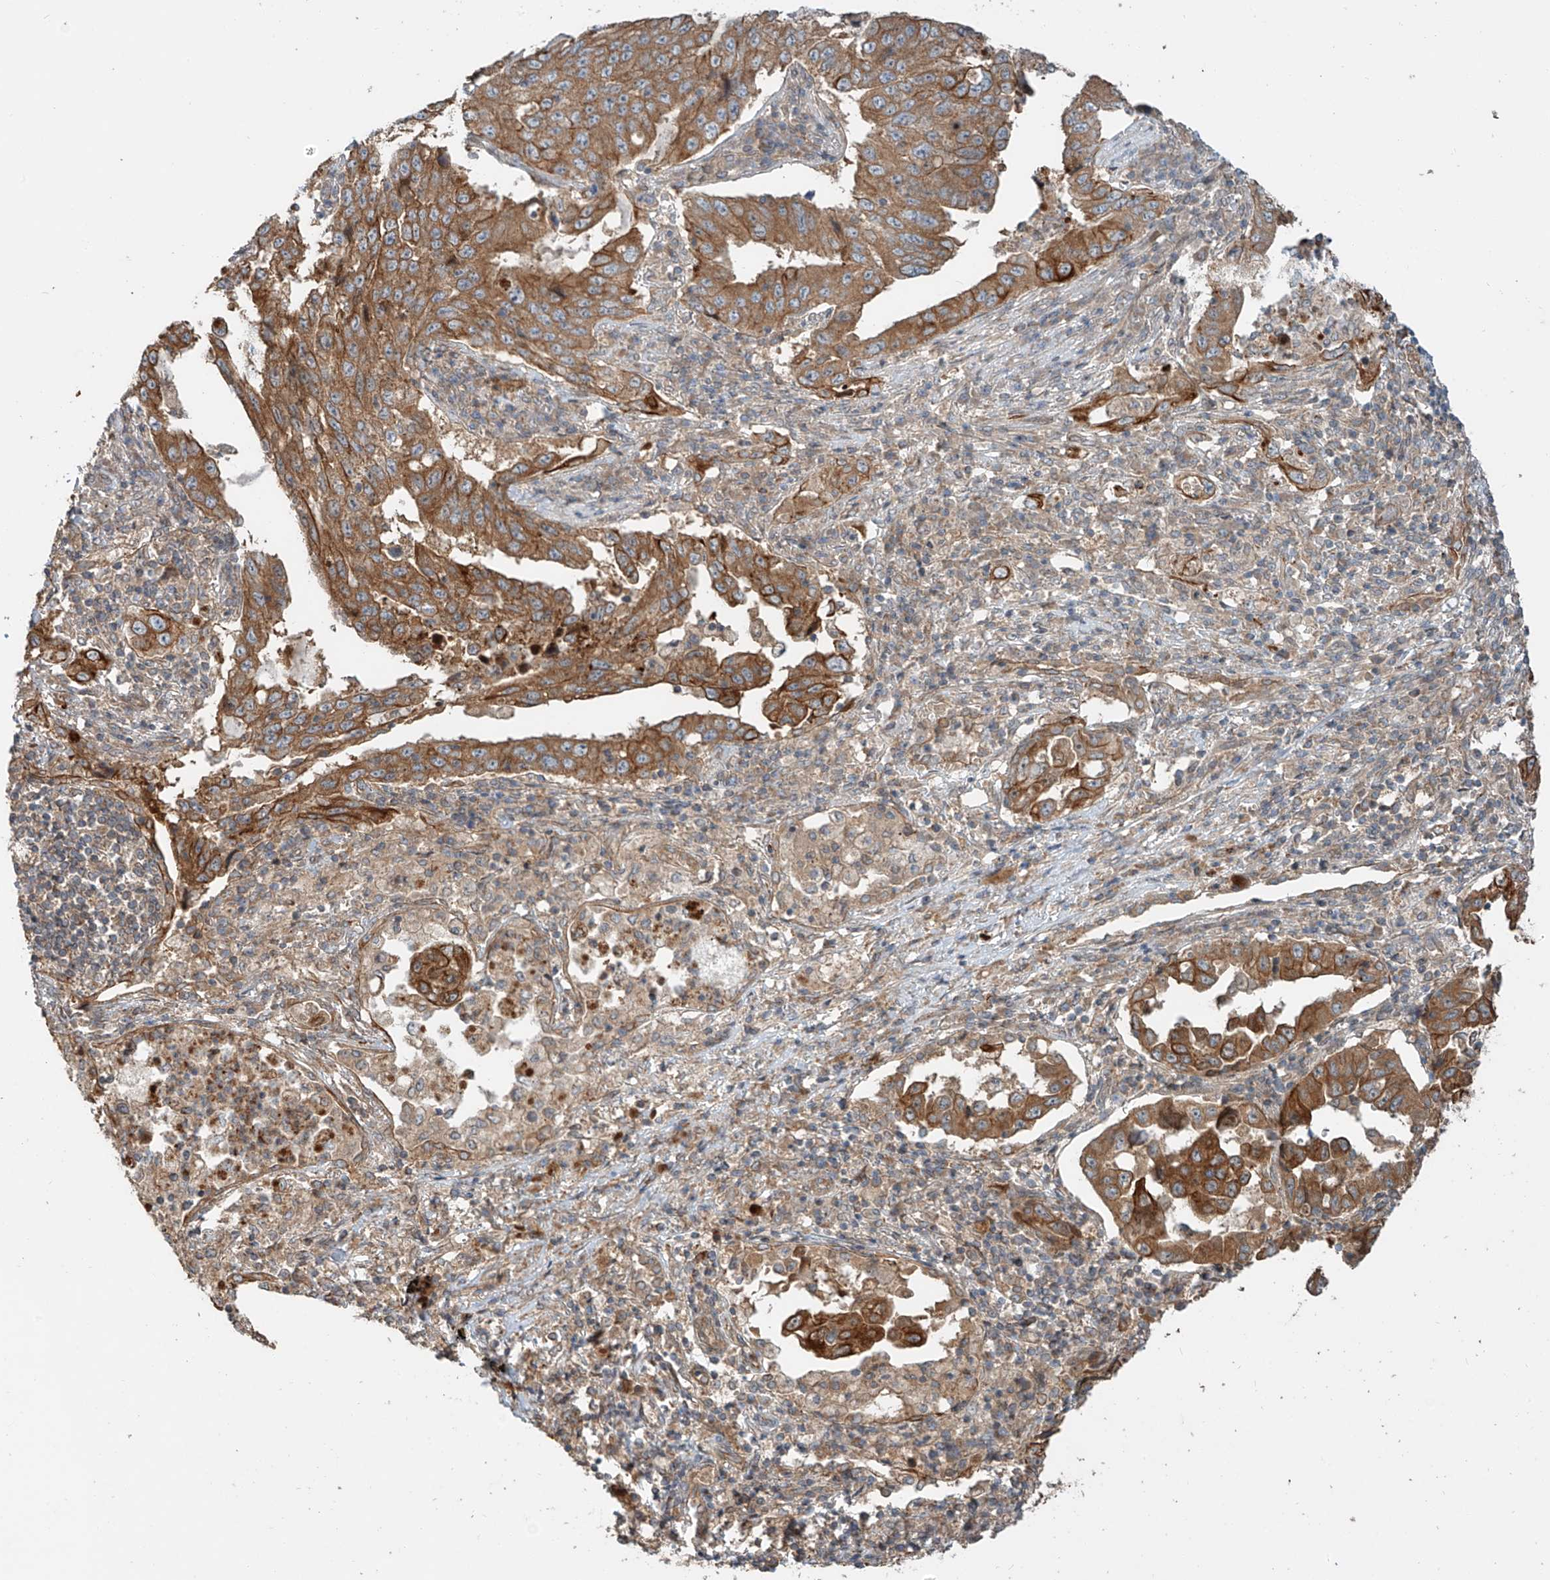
{"staining": {"intensity": "moderate", "quantity": ">75%", "location": "cytoplasmic/membranous"}, "tissue": "lung cancer", "cell_type": "Tumor cells", "image_type": "cancer", "snomed": [{"axis": "morphology", "description": "Adenocarcinoma, NOS"}, {"axis": "topography", "description": "Lung"}], "caption": "Tumor cells demonstrate medium levels of moderate cytoplasmic/membranous expression in approximately >75% of cells in adenocarcinoma (lung).", "gene": "CEP162", "patient": {"sex": "female", "age": 51}}